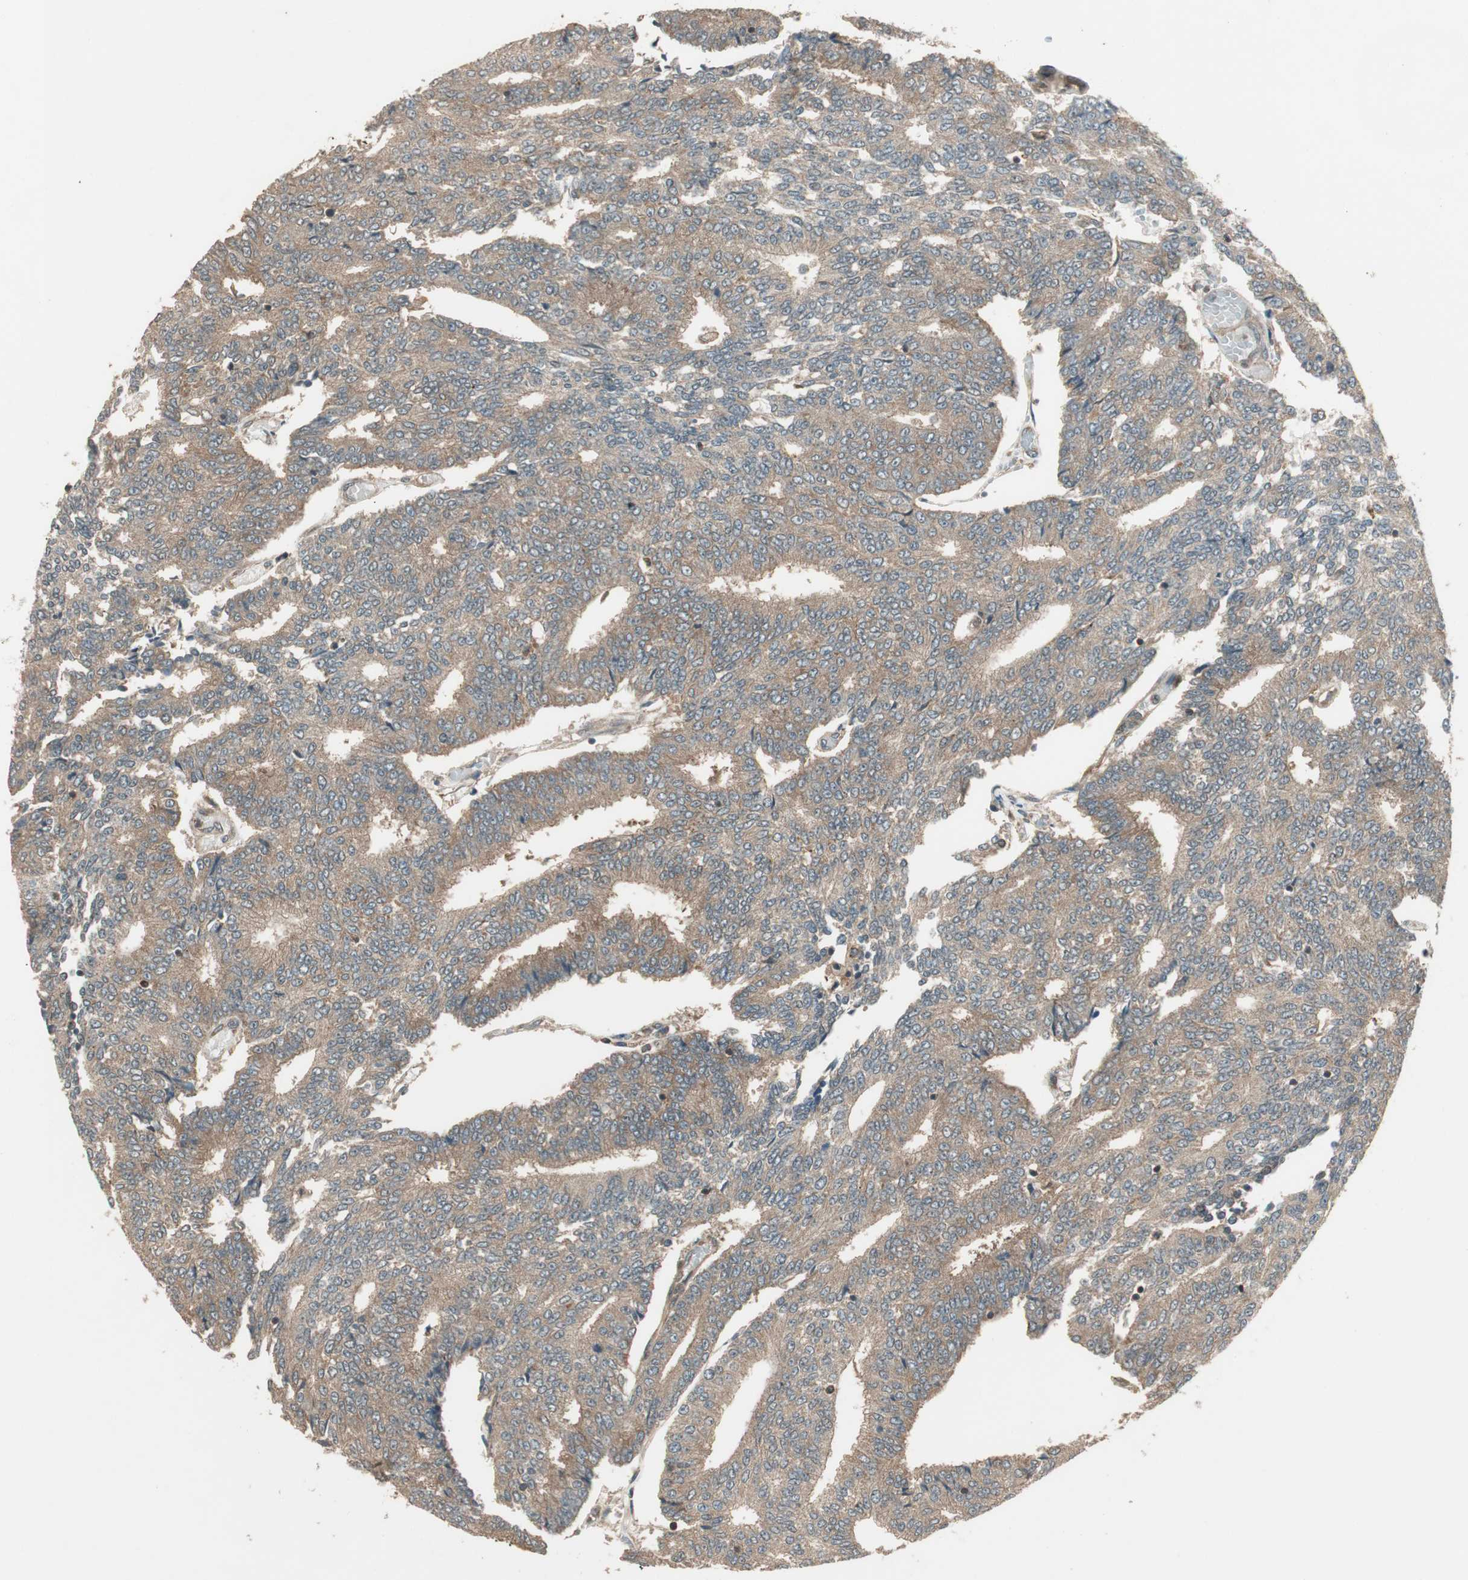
{"staining": {"intensity": "moderate", "quantity": ">75%", "location": "cytoplasmic/membranous"}, "tissue": "prostate cancer", "cell_type": "Tumor cells", "image_type": "cancer", "snomed": [{"axis": "morphology", "description": "Adenocarcinoma, High grade"}, {"axis": "topography", "description": "Prostate"}], "caption": "DAB immunohistochemical staining of high-grade adenocarcinoma (prostate) demonstrates moderate cytoplasmic/membranous protein staining in approximately >75% of tumor cells.", "gene": "CNOT4", "patient": {"sex": "male", "age": 55}}